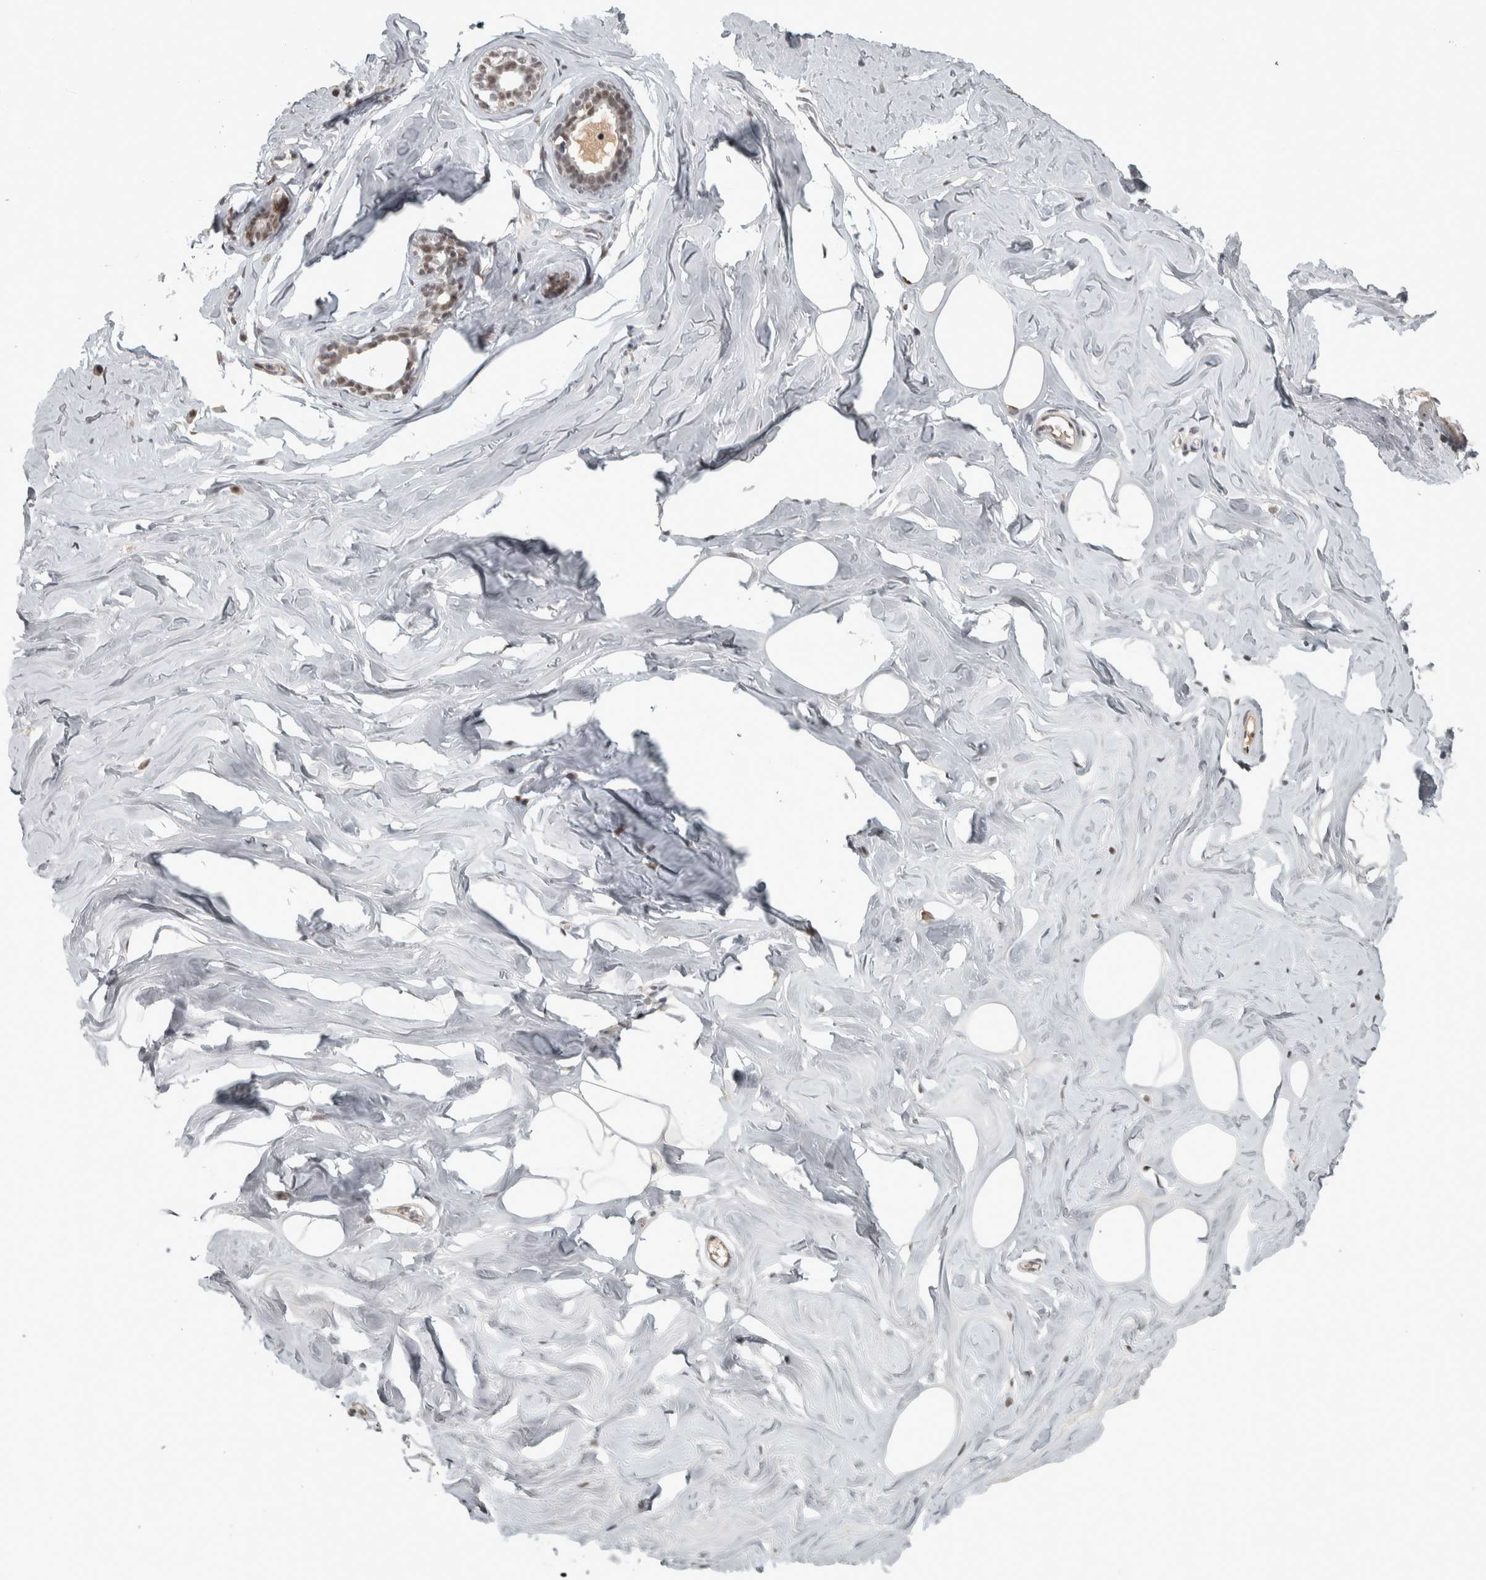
{"staining": {"intensity": "weak", "quantity": ">75%", "location": "cytoplasmic/membranous,nuclear"}, "tissue": "adipose tissue", "cell_type": "Adipocytes", "image_type": "normal", "snomed": [{"axis": "morphology", "description": "Normal tissue, NOS"}, {"axis": "morphology", "description": "Fibrosis, NOS"}, {"axis": "topography", "description": "Breast"}, {"axis": "topography", "description": "Adipose tissue"}], "caption": "Immunohistochemical staining of normal adipose tissue exhibits weak cytoplasmic/membranous,nuclear protein staining in about >75% of adipocytes.", "gene": "DDX42", "patient": {"sex": "female", "age": 39}}